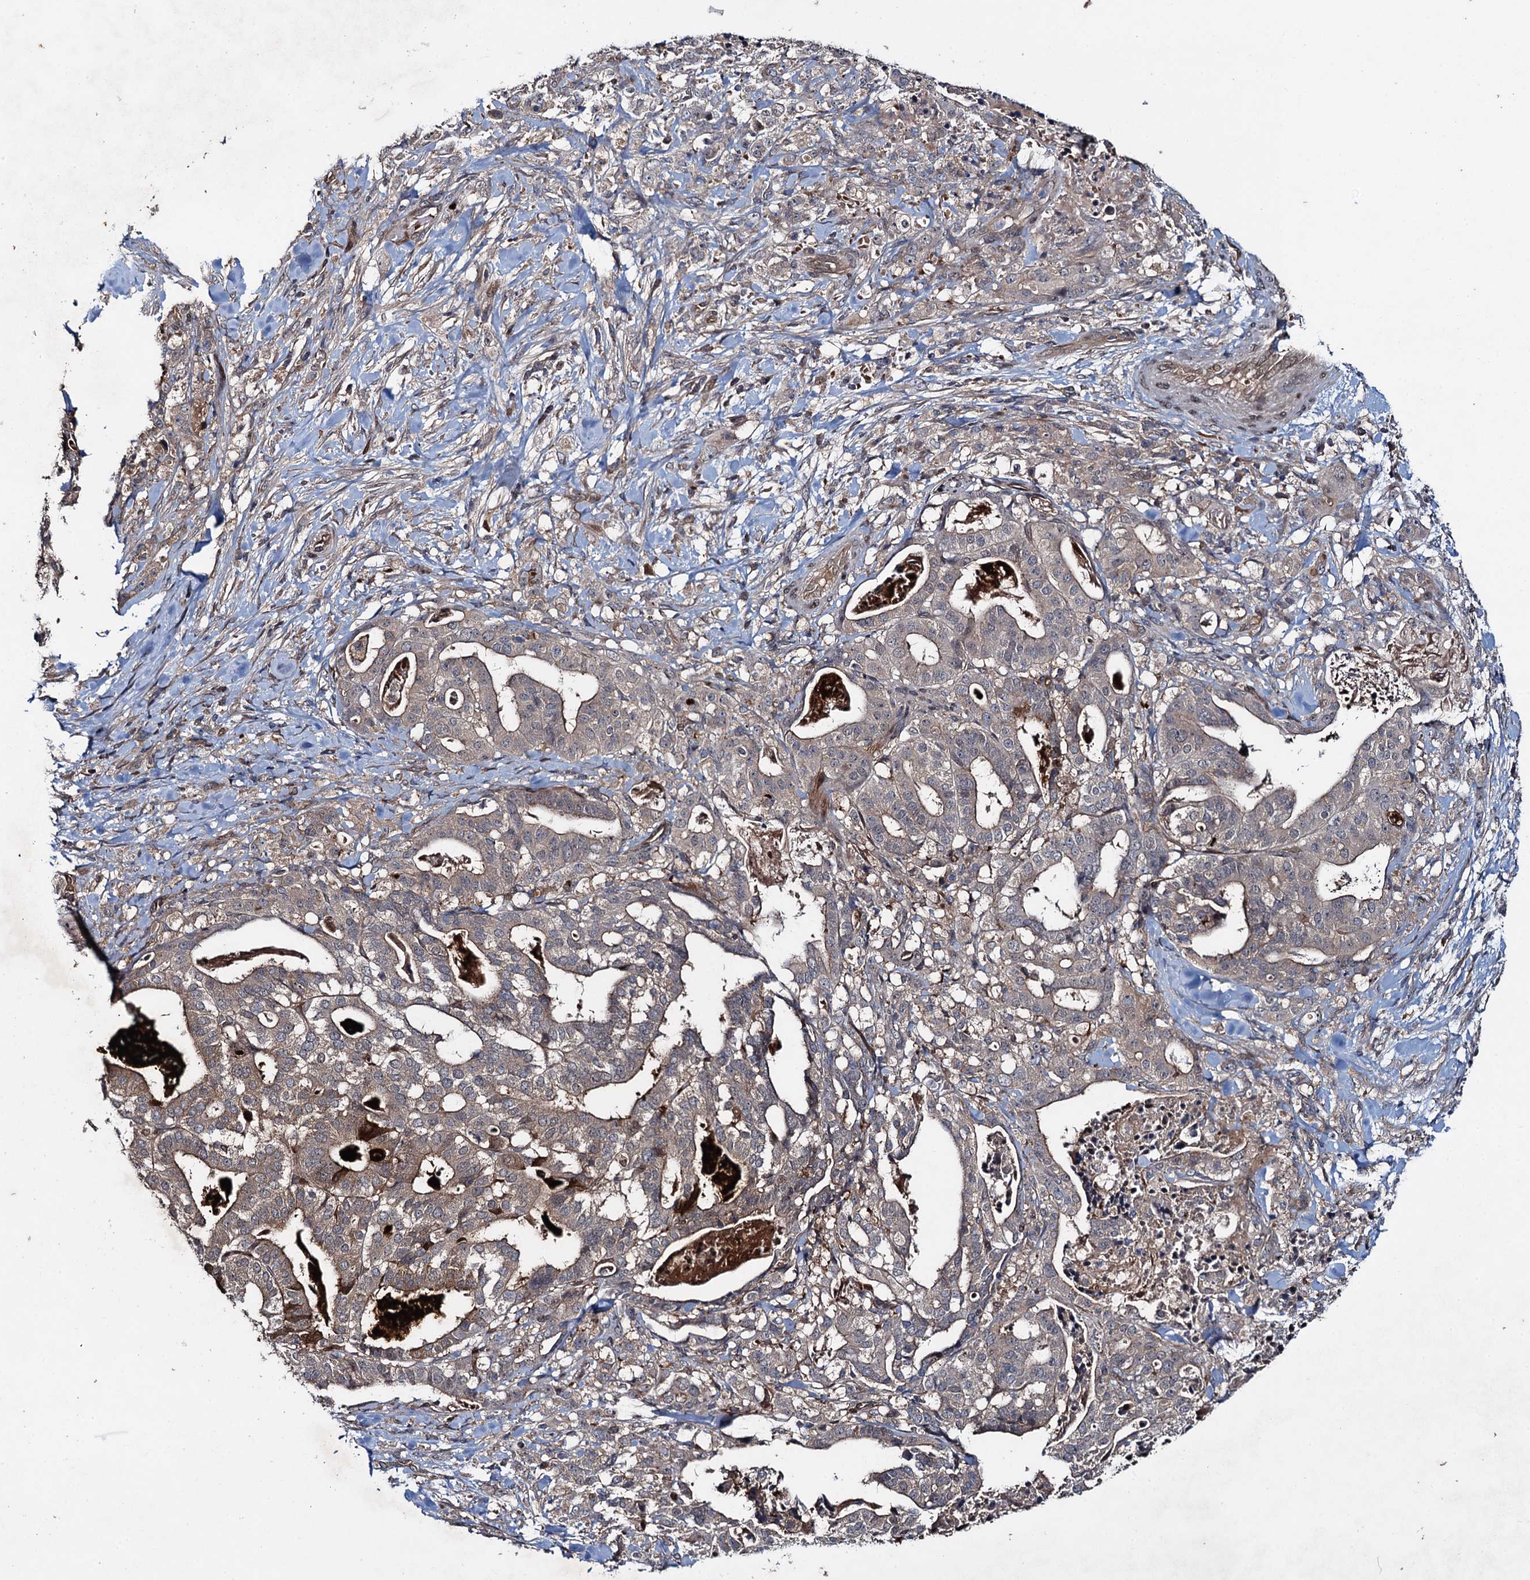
{"staining": {"intensity": "weak", "quantity": ">75%", "location": "cytoplasmic/membranous"}, "tissue": "stomach cancer", "cell_type": "Tumor cells", "image_type": "cancer", "snomed": [{"axis": "morphology", "description": "Adenocarcinoma, NOS"}, {"axis": "topography", "description": "Stomach"}], "caption": "Immunohistochemical staining of adenocarcinoma (stomach) displays low levels of weak cytoplasmic/membranous positivity in approximately >75% of tumor cells.", "gene": "RHOBTB1", "patient": {"sex": "male", "age": 48}}